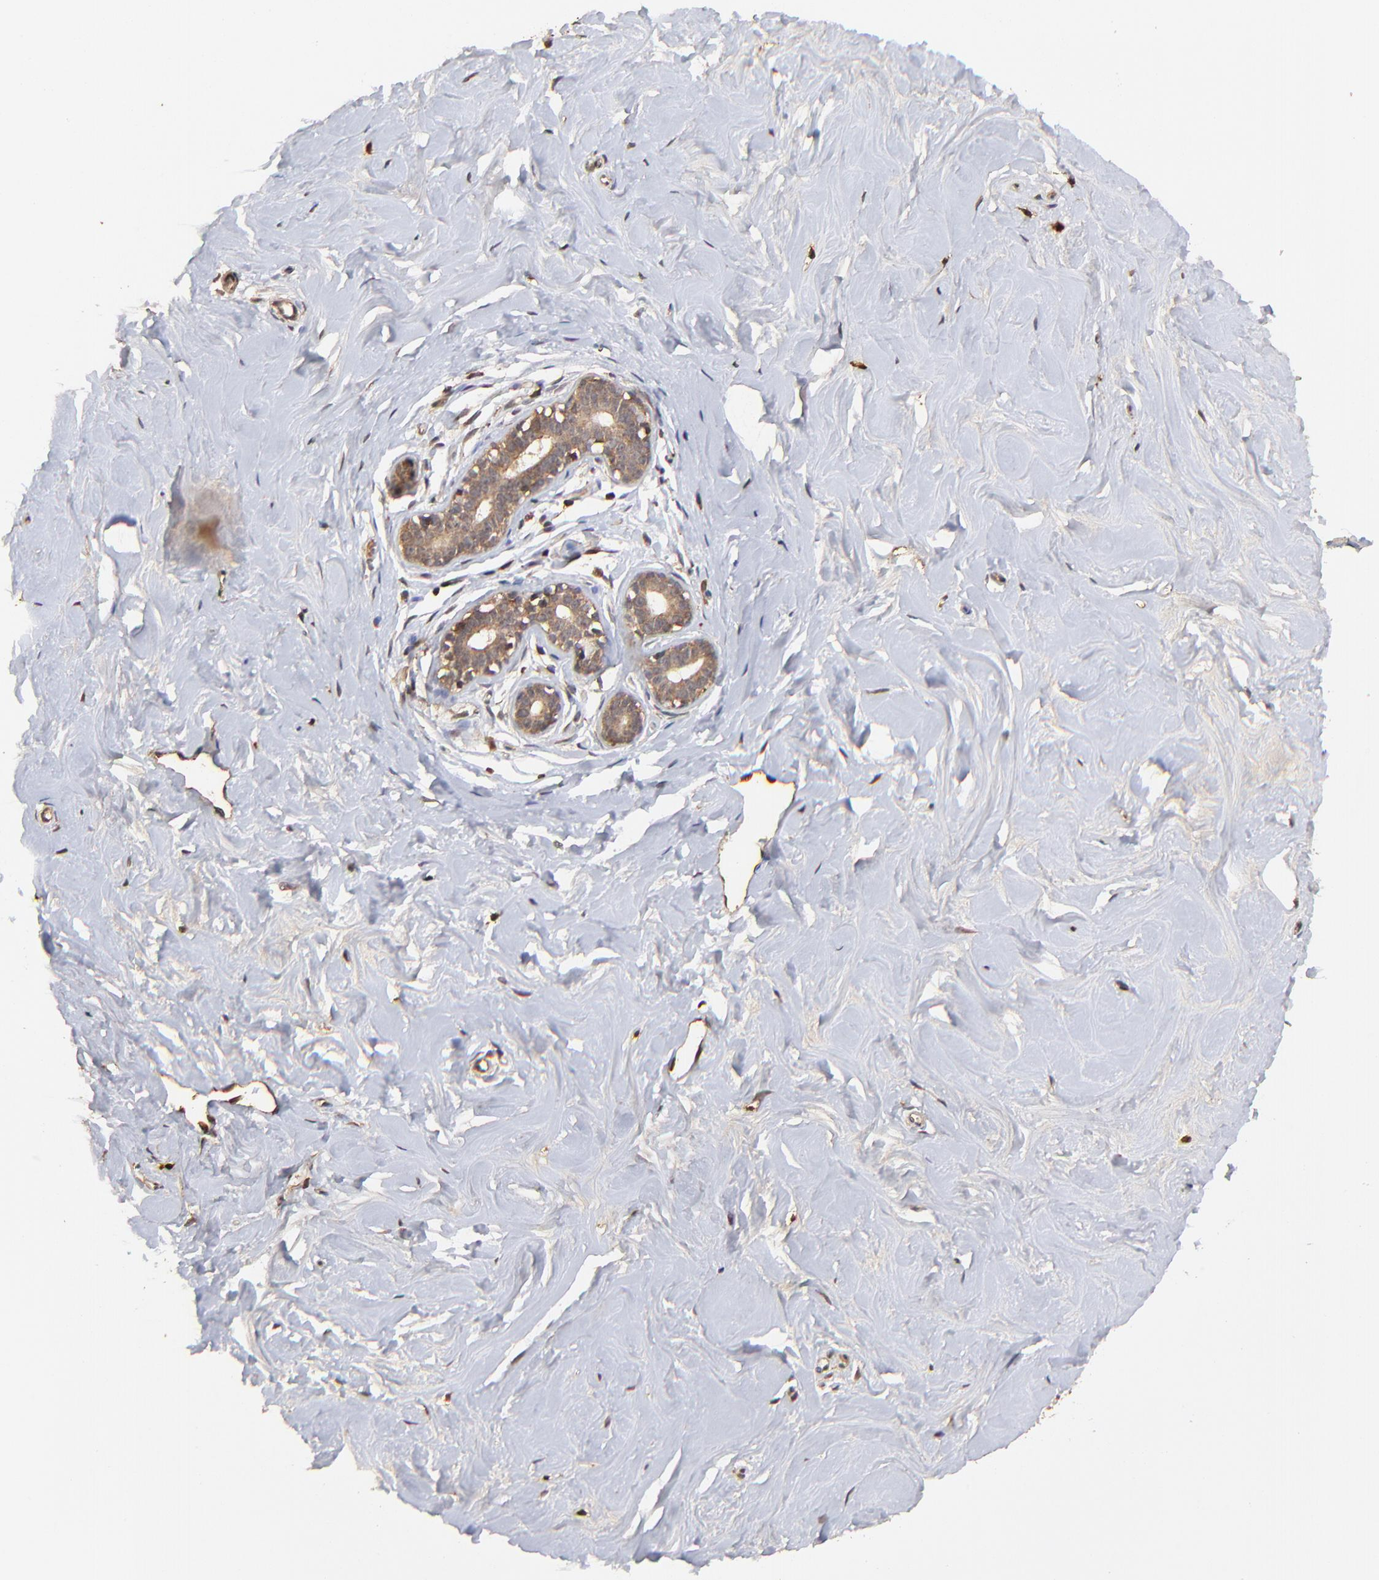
{"staining": {"intensity": "weak", "quantity": ">75%", "location": "cytoplasmic/membranous"}, "tissue": "breast", "cell_type": "Adipocytes", "image_type": "normal", "snomed": [{"axis": "morphology", "description": "Normal tissue, NOS"}, {"axis": "topography", "description": "Breast"}], "caption": "Immunohistochemistry micrograph of benign human breast stained for a protein (brown), which shows low levels of weak cytoplasmic/membranous staining in approximately >75% of adipocytes.", "gene": "STON2", "patient": {"sex": "female", "age": 23}}